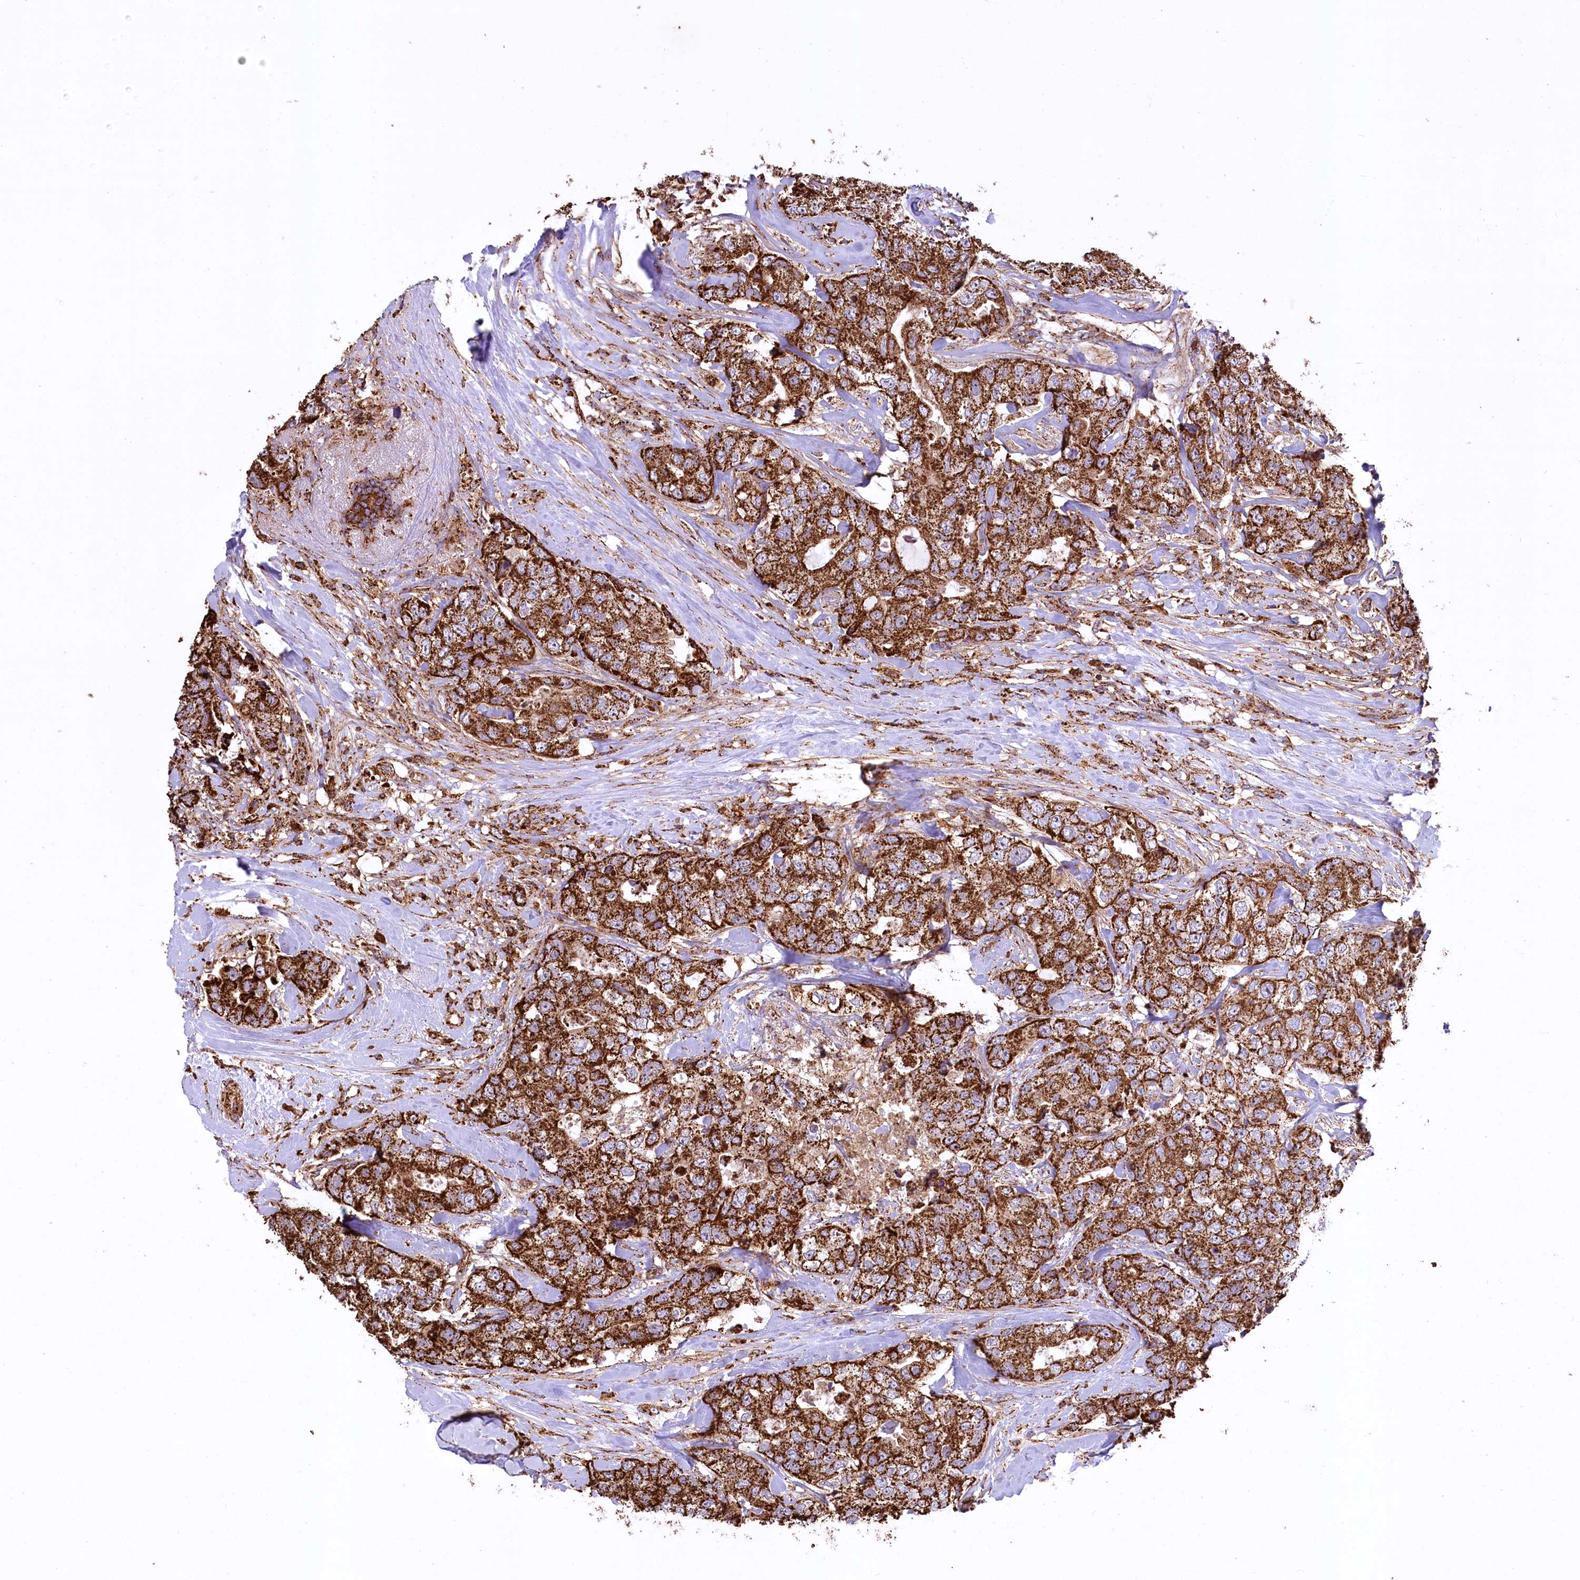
{"staining": {"intensity": "strong", "quantity": ">75%", "location": "cytoplasmic/membranous"}, "tissue": "breast cancer", "cell_type": "Tumor cells", "image_type": "cancer", "snomed": [{"axis": "morphology", "description": "Duct carcinoma"}, {"axis": "topography", "description": "Breast"}], "caption": "IHC photomicrograph of neoplastic tissue: breast cancer stained using immunohistochemistry (IHC) reveals high levels of strong protein expression localized specifically in the cytoplasmic/membranous of tumor cells, appearing as a cytoplasmic/membranous brown color.", "gene": "CARD19", "patient": {"sex": "female", "age": 62}}